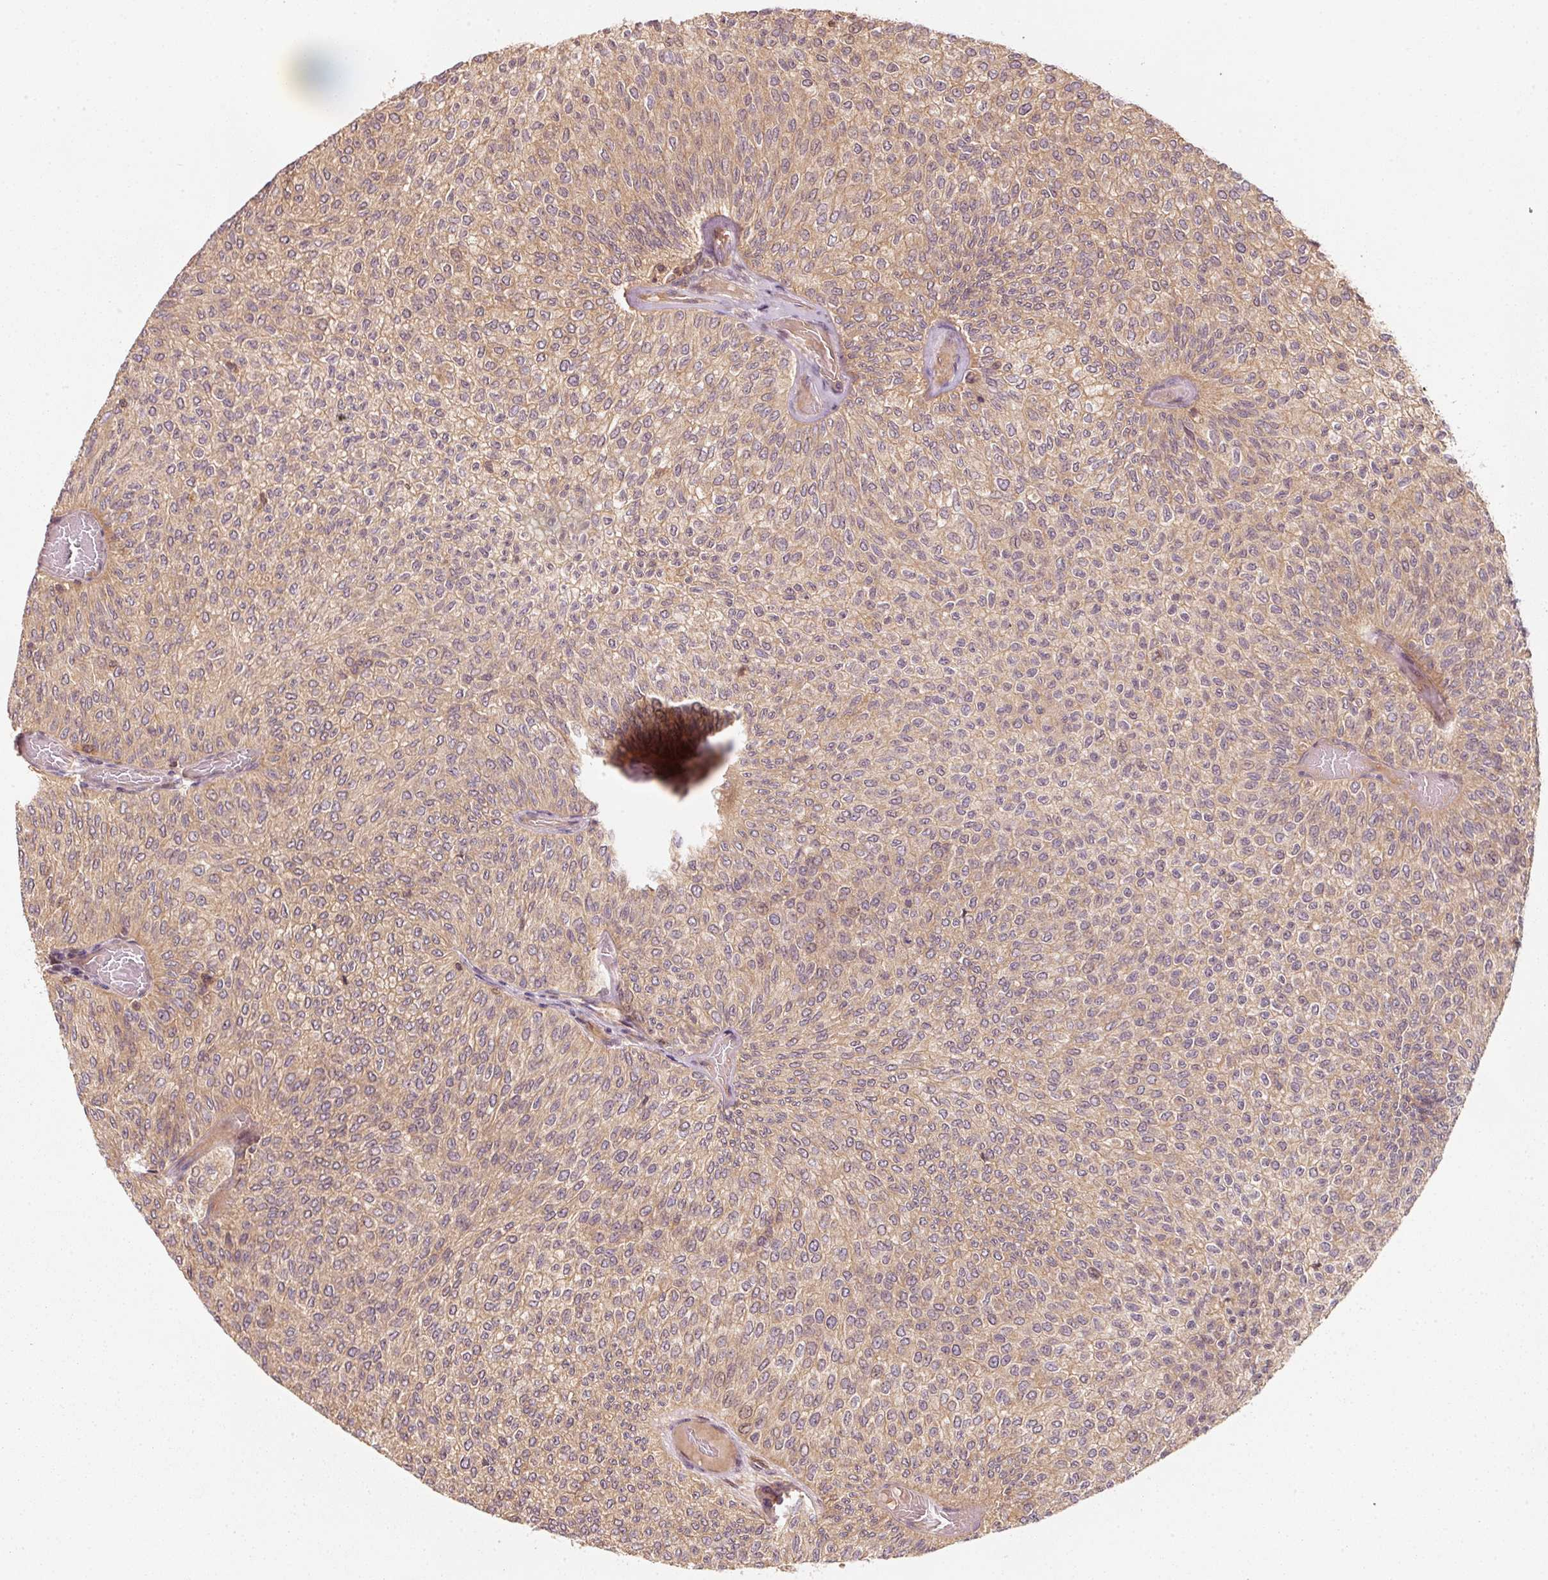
{"staining": {"intensity": "weak", "quantity": ">75%", "location": "cytoplasmic/membranous"}, "tissue": "urothelial cancer", "cell_type": "Tumor cells", "image_type": "cancer", "snomed": [{"axis": "morphology", "description": "Urothelial carcinoma, Low grade"}, {"axis": "topography", "description": "Urinary bladder"}], "caption": "Protein staining by immunohistochemistry (IHC) displays weak cytoplasmic/membranous staining in approximately >75% of tumor cells in low-grade urothelial carcinoma.", "gene": "RRAS2", "patient": {"sex": "male", "age": 78}}